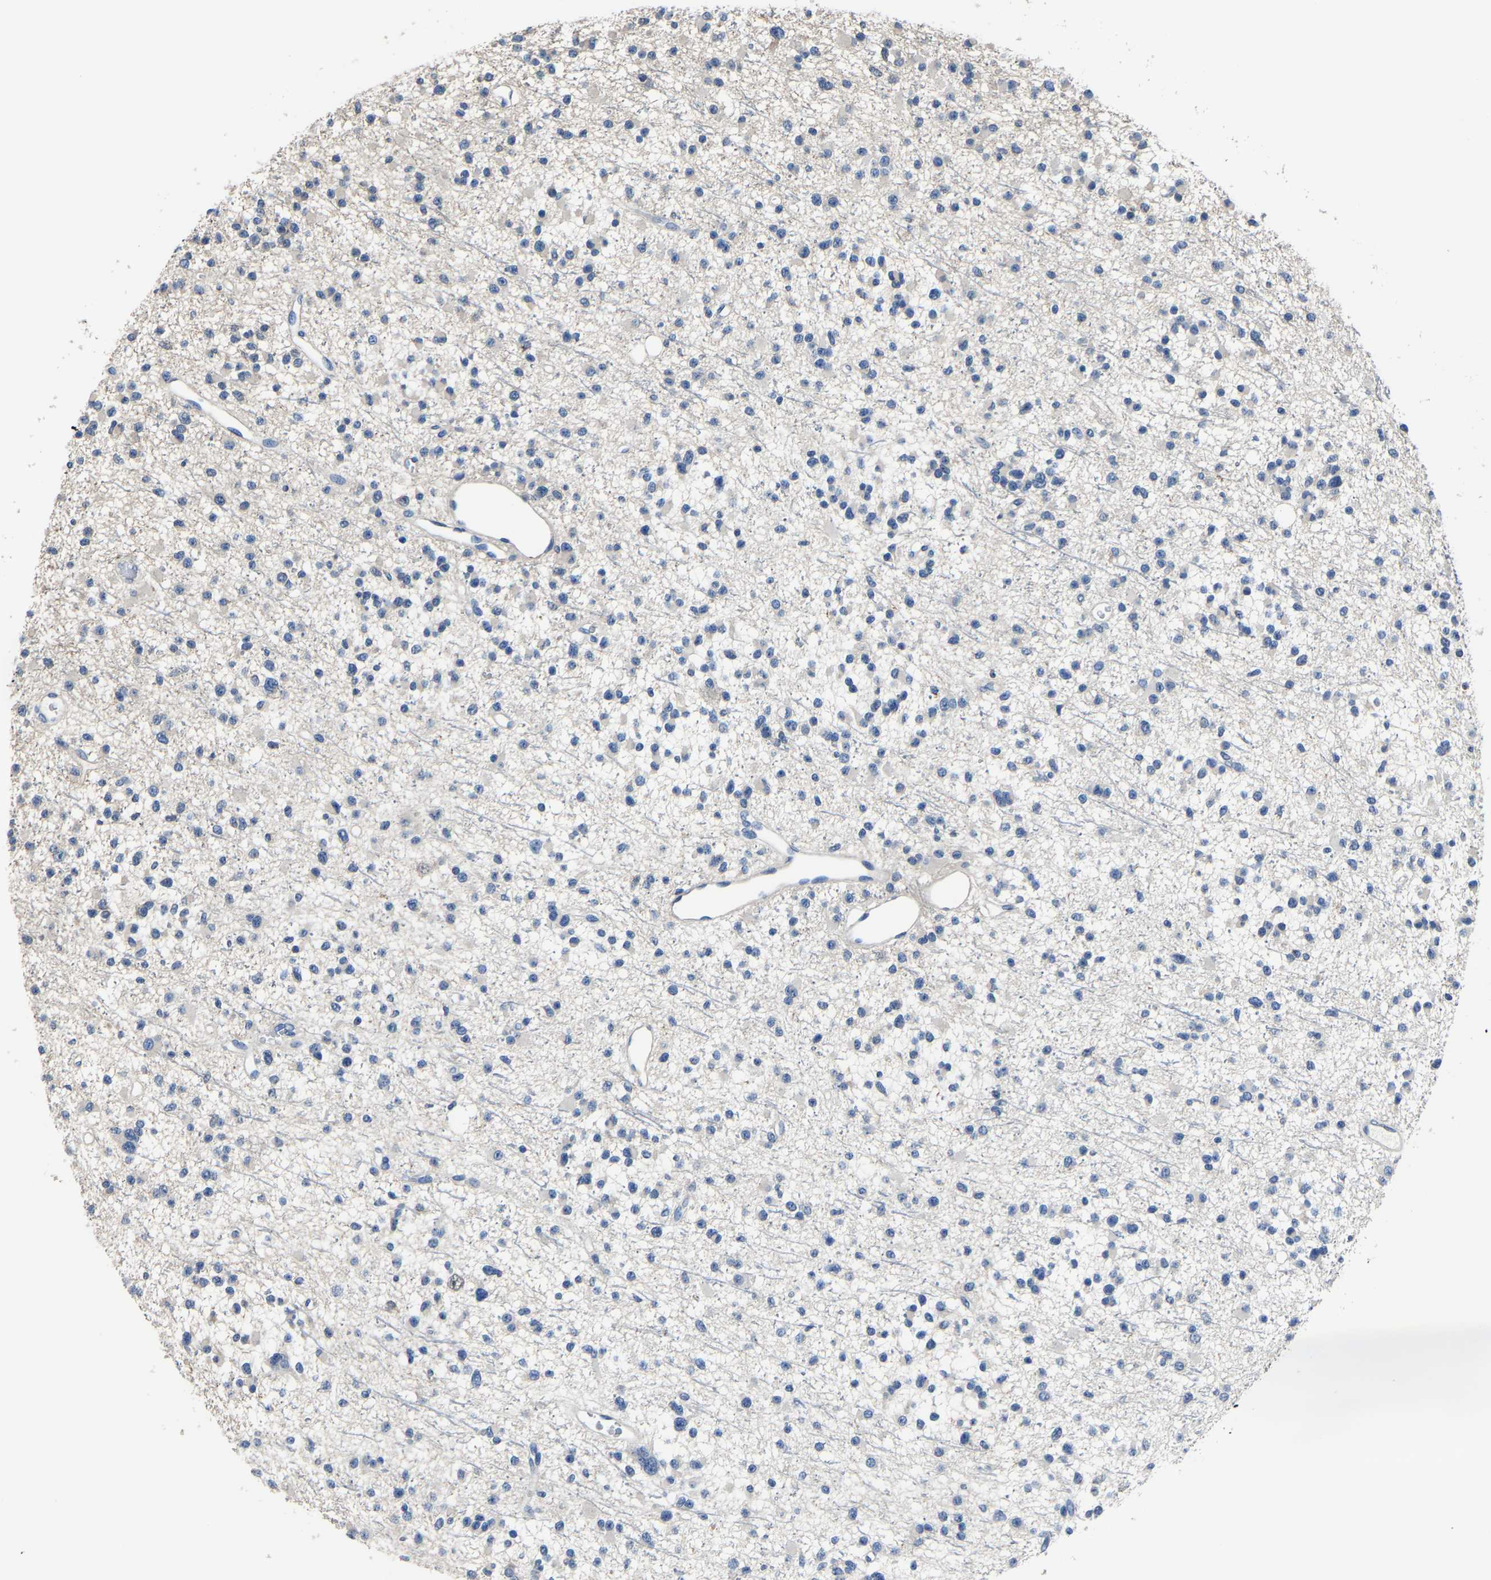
{"staining": {"intensity": "negative", "quantity": "none", "location": "none"}, "tissue": "glioma", "cell_type": "Tumor cells", "image_type": "cancer", "snomed": [{"axis": "morphology", "description": "Glioma, malignant, Low grade"}, {"axis": "topography", "description": "Brain"}], "caption": "DAB (3,3'-diaminobenzidine) immunohistochemical staining of glioma displays no significant positivity in tumor cells.", "gene": "STRBP", "patient": {"sex": "female", "age": 22}}